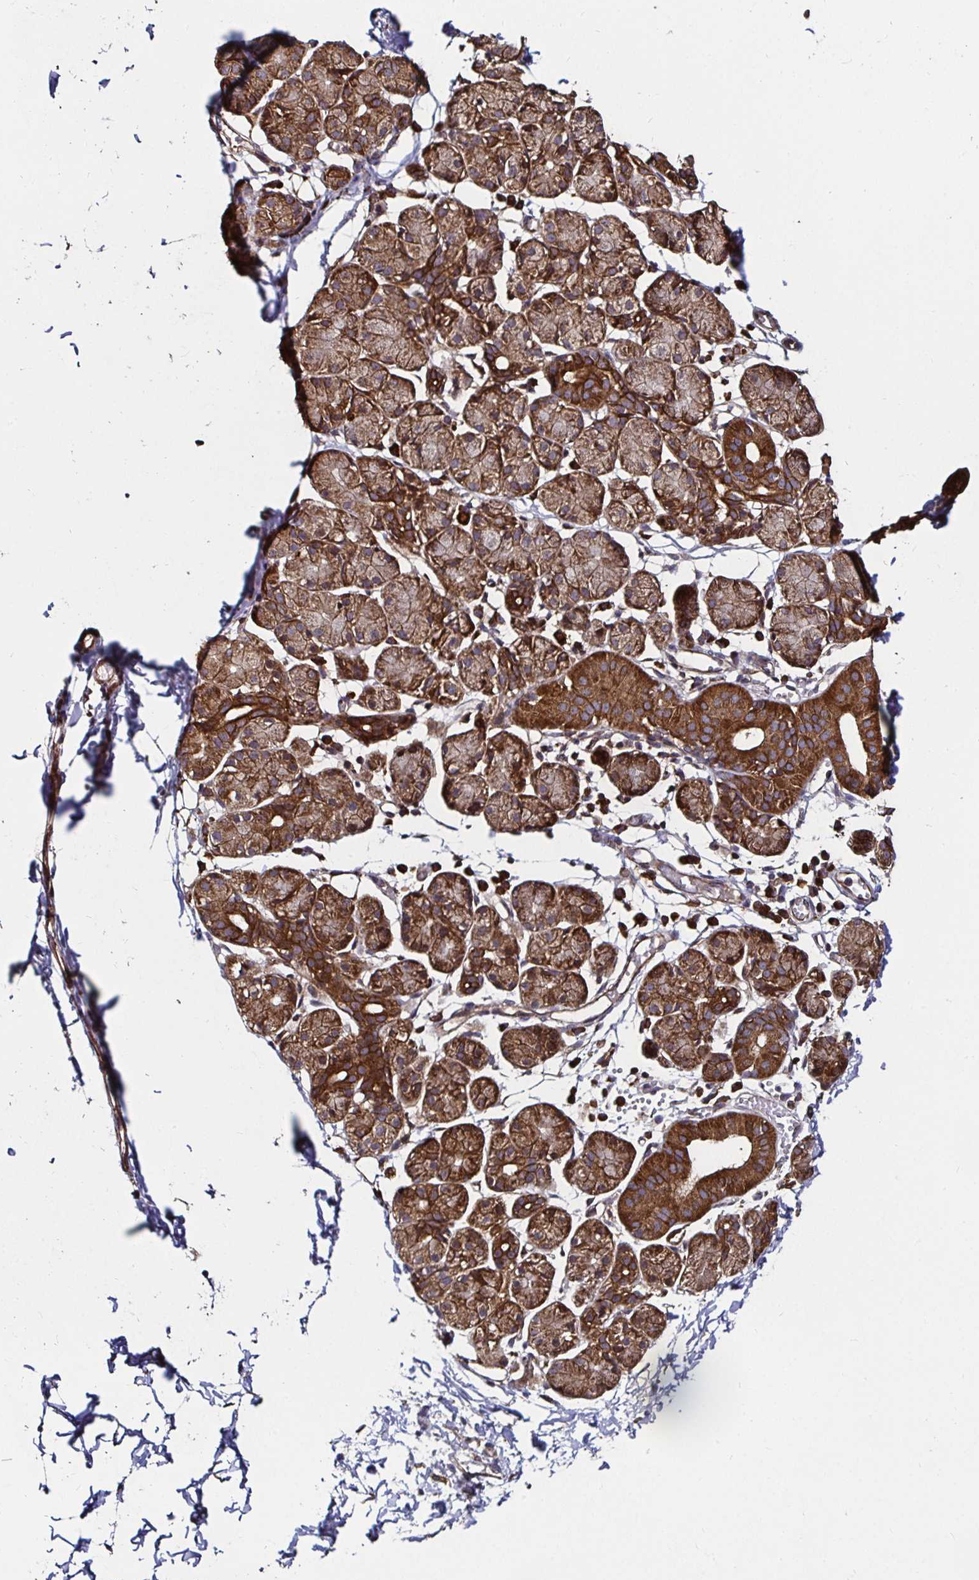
{"staining": {"intensity": "strong", "quantity": ">75%", "location": "cytoplasmic/membranous"}, "tissue": "salivary gland", "cell_type": "Glandular cells", "image_type": "normal", "snomed": [{"axis": "morphology", "description": "Normal tissue, NOS"}, {"axis": "morphology", "description": "Inflammation, NOS"}, {"axis": "topography", "description": "Lymph node"}, {"axis": "topography", "description": "Salivary gland"}], "caption": "Protein expression analysis of benign human salivary gland reveals strong cytoplasmic/membranous staining in about >75% of glandular cells. The staining is performed using DAB brown chromogen to label protein expression. The nuclei are counter-stained blue using hematoxylin.", "gene": "MLST8", "patient": {"sex": "male", "age": 3}}